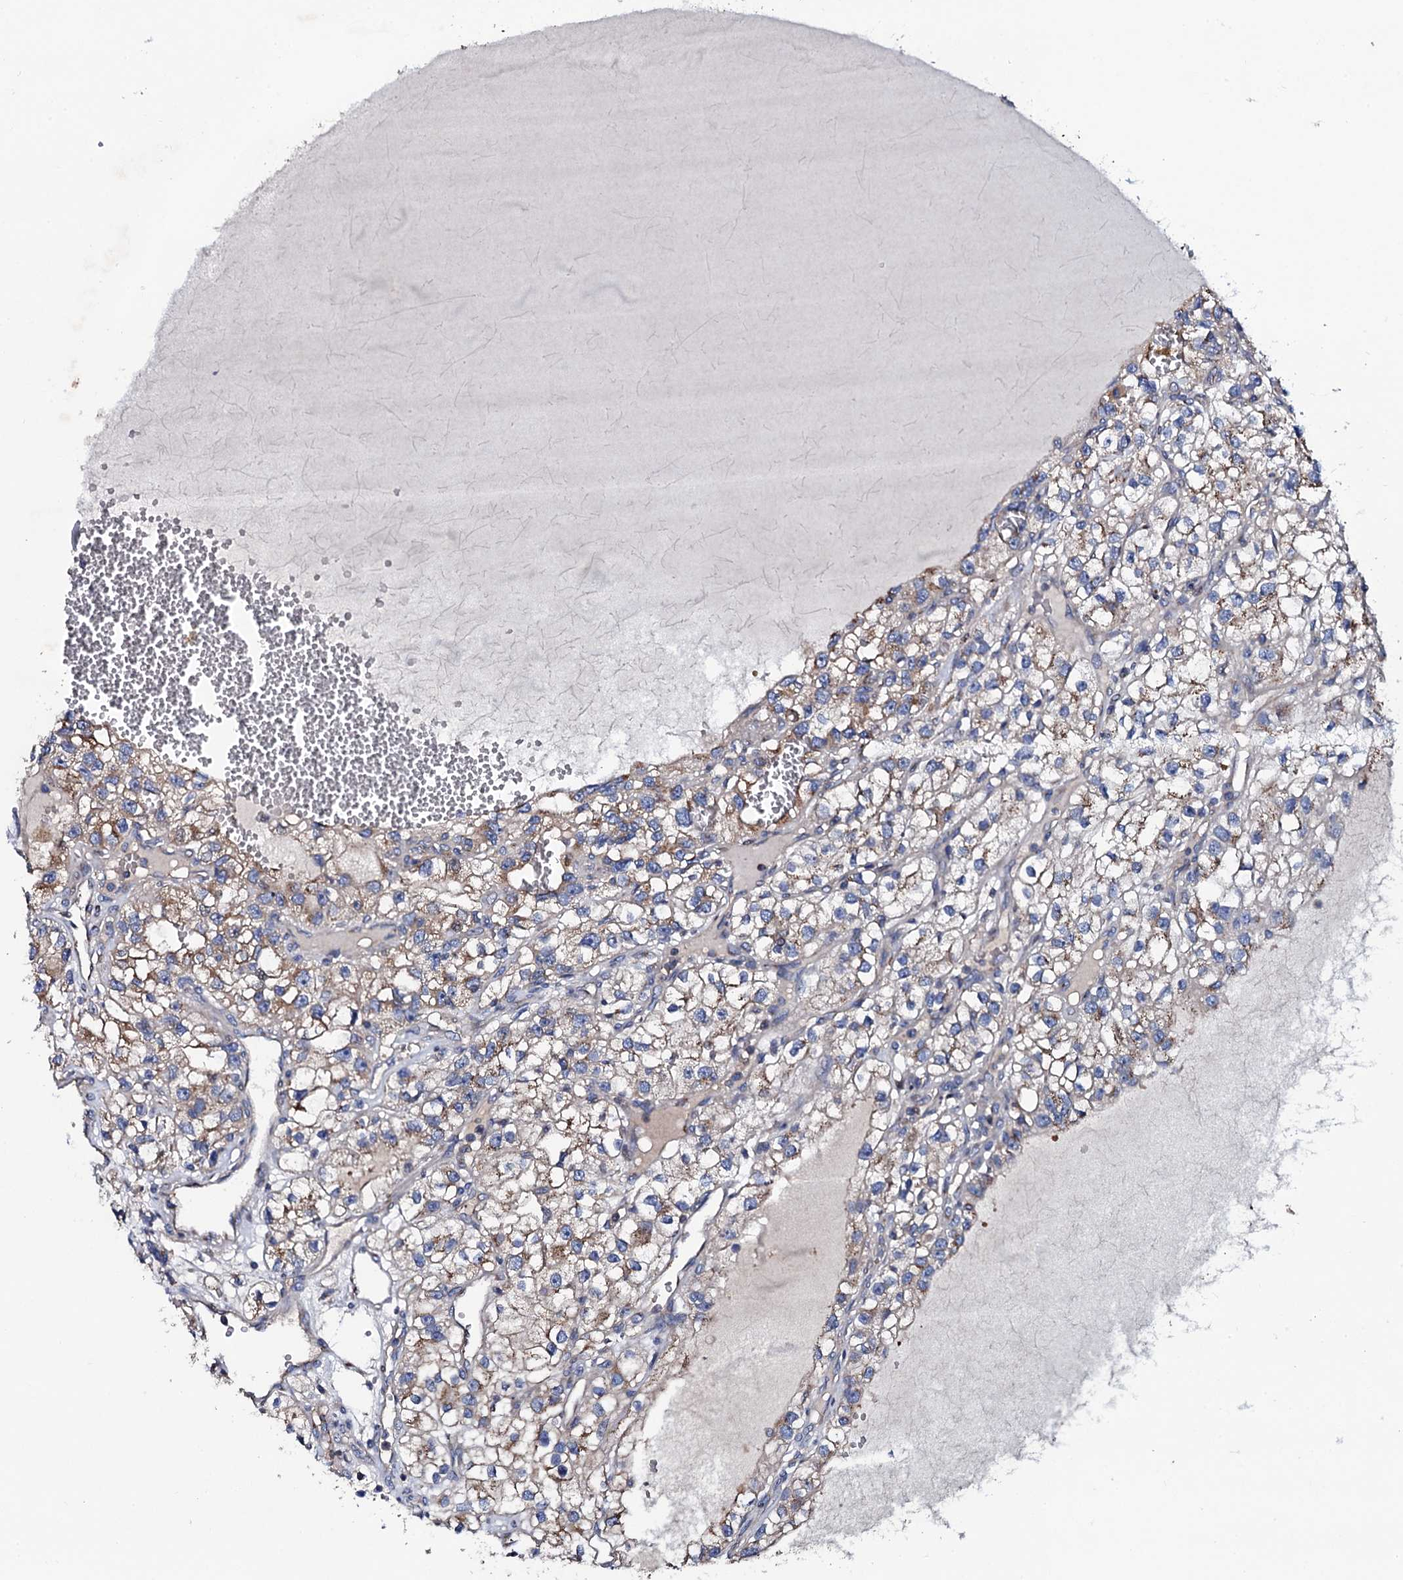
{"staining": {"intensity": "moderate", "quantity": "<25%", "location": "cytoplasmic/membranous"}, "tissue": "renal cancer", "cell_type": "Tumor cells", "image_type": "cancer", "snomed": [{"axis": "morphology", "description": "Adenocarcinoma, NOS"}, {"axis": "topography", "description": "Kidney"}], "caption": "IHC of adenocarcinoma (renal) demonstrates low levels of moderate cytoplasmic/membranous expression in about <25% of tumor cells.", "gene": "PLET1", "patient": {"sex": "female", "age": 57}}